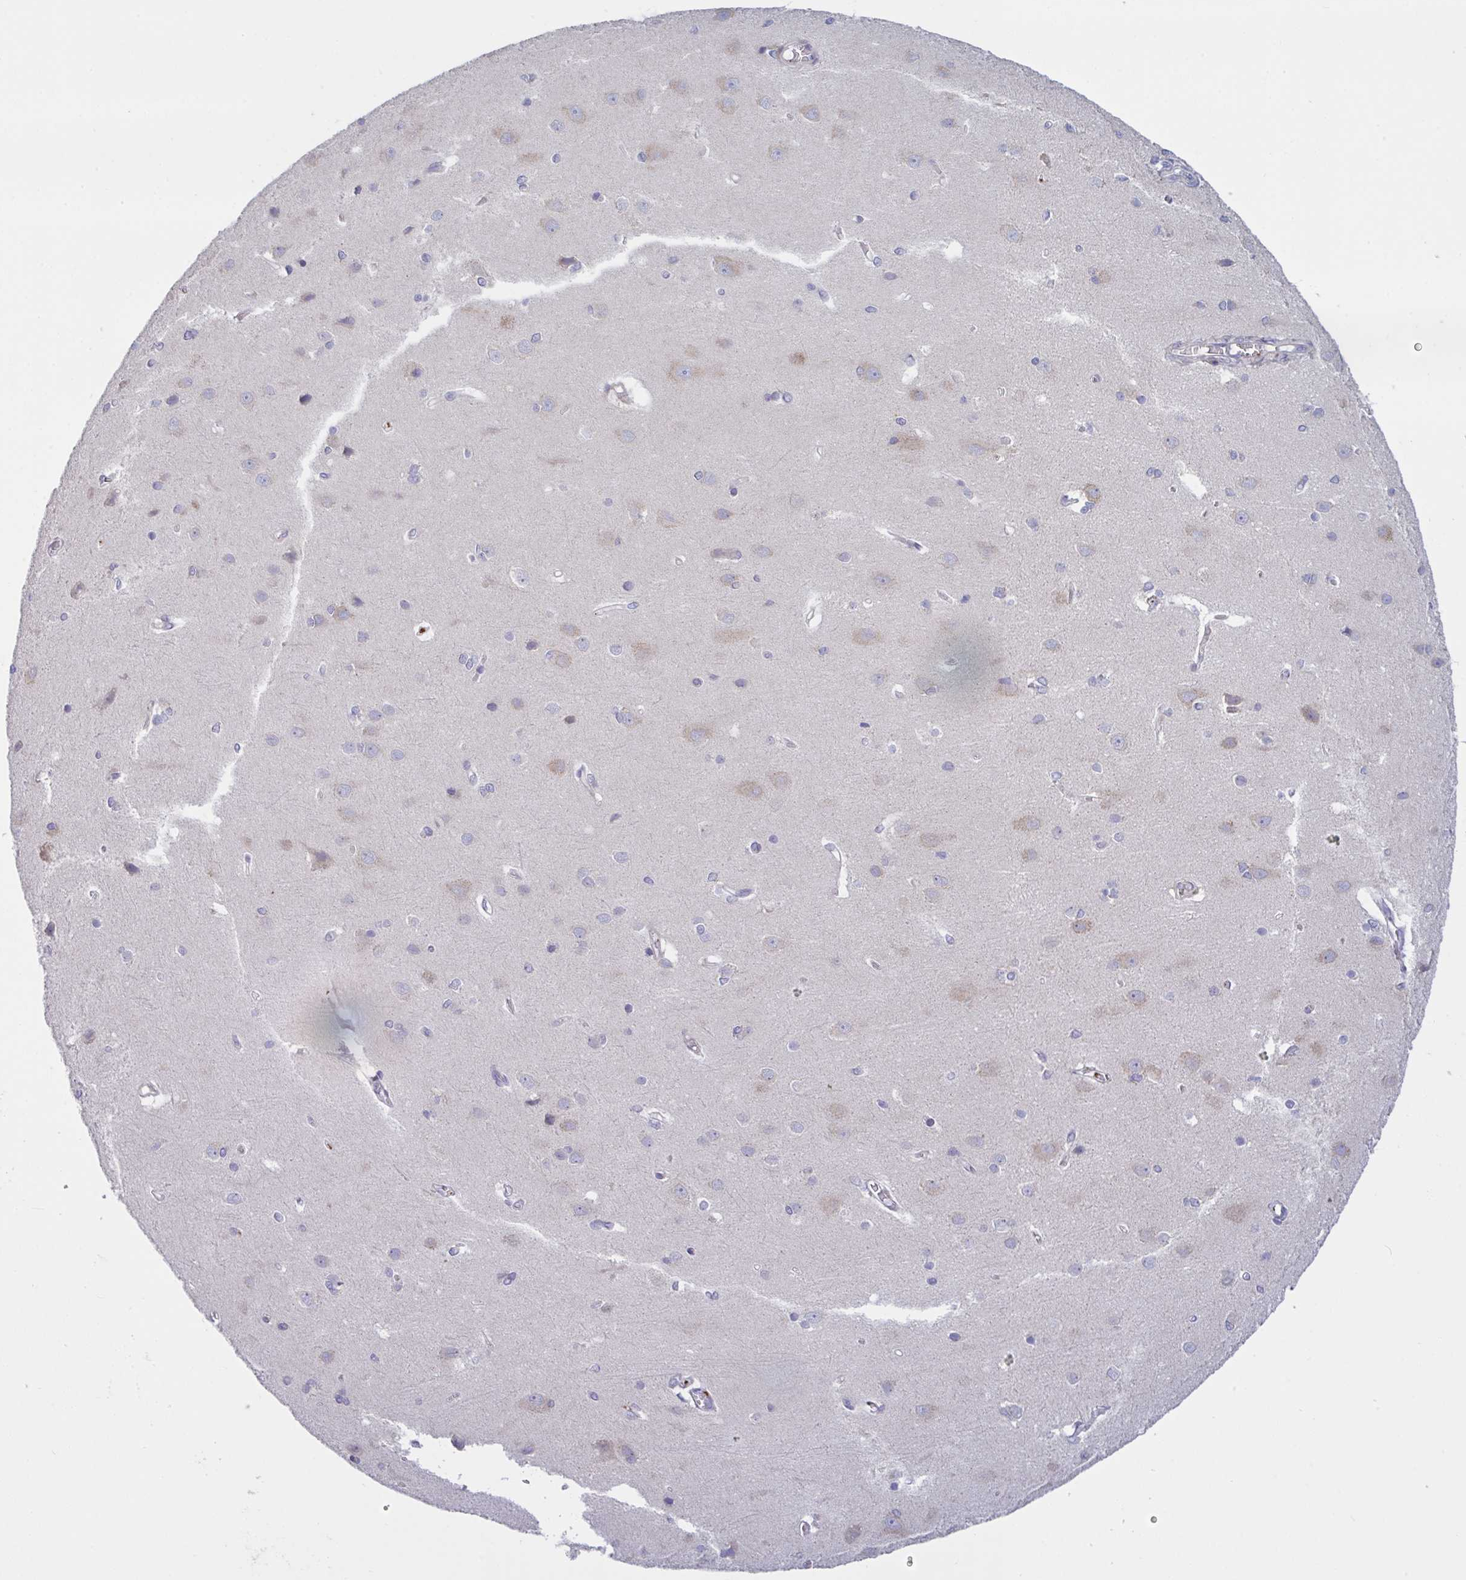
{"staining": {"intensity": "negative", "quantity": "none", "location": "none"}, "tissue": "cerebral cortex", "cell_type": "Endothelial cells", "image_type": "normal", "snomed": [{"axis": "morphology", "description": "Normal tissue, NOS"}, {"axis": "topography", "description": "Cerebral cortex"}], "caption": "DAB immunohistochemical staining of normal human cerebral cortex displays no significant positivity in endothelial cells.", "gene": "MRPS2", "patient": {"sex": "male", "age": 37}}